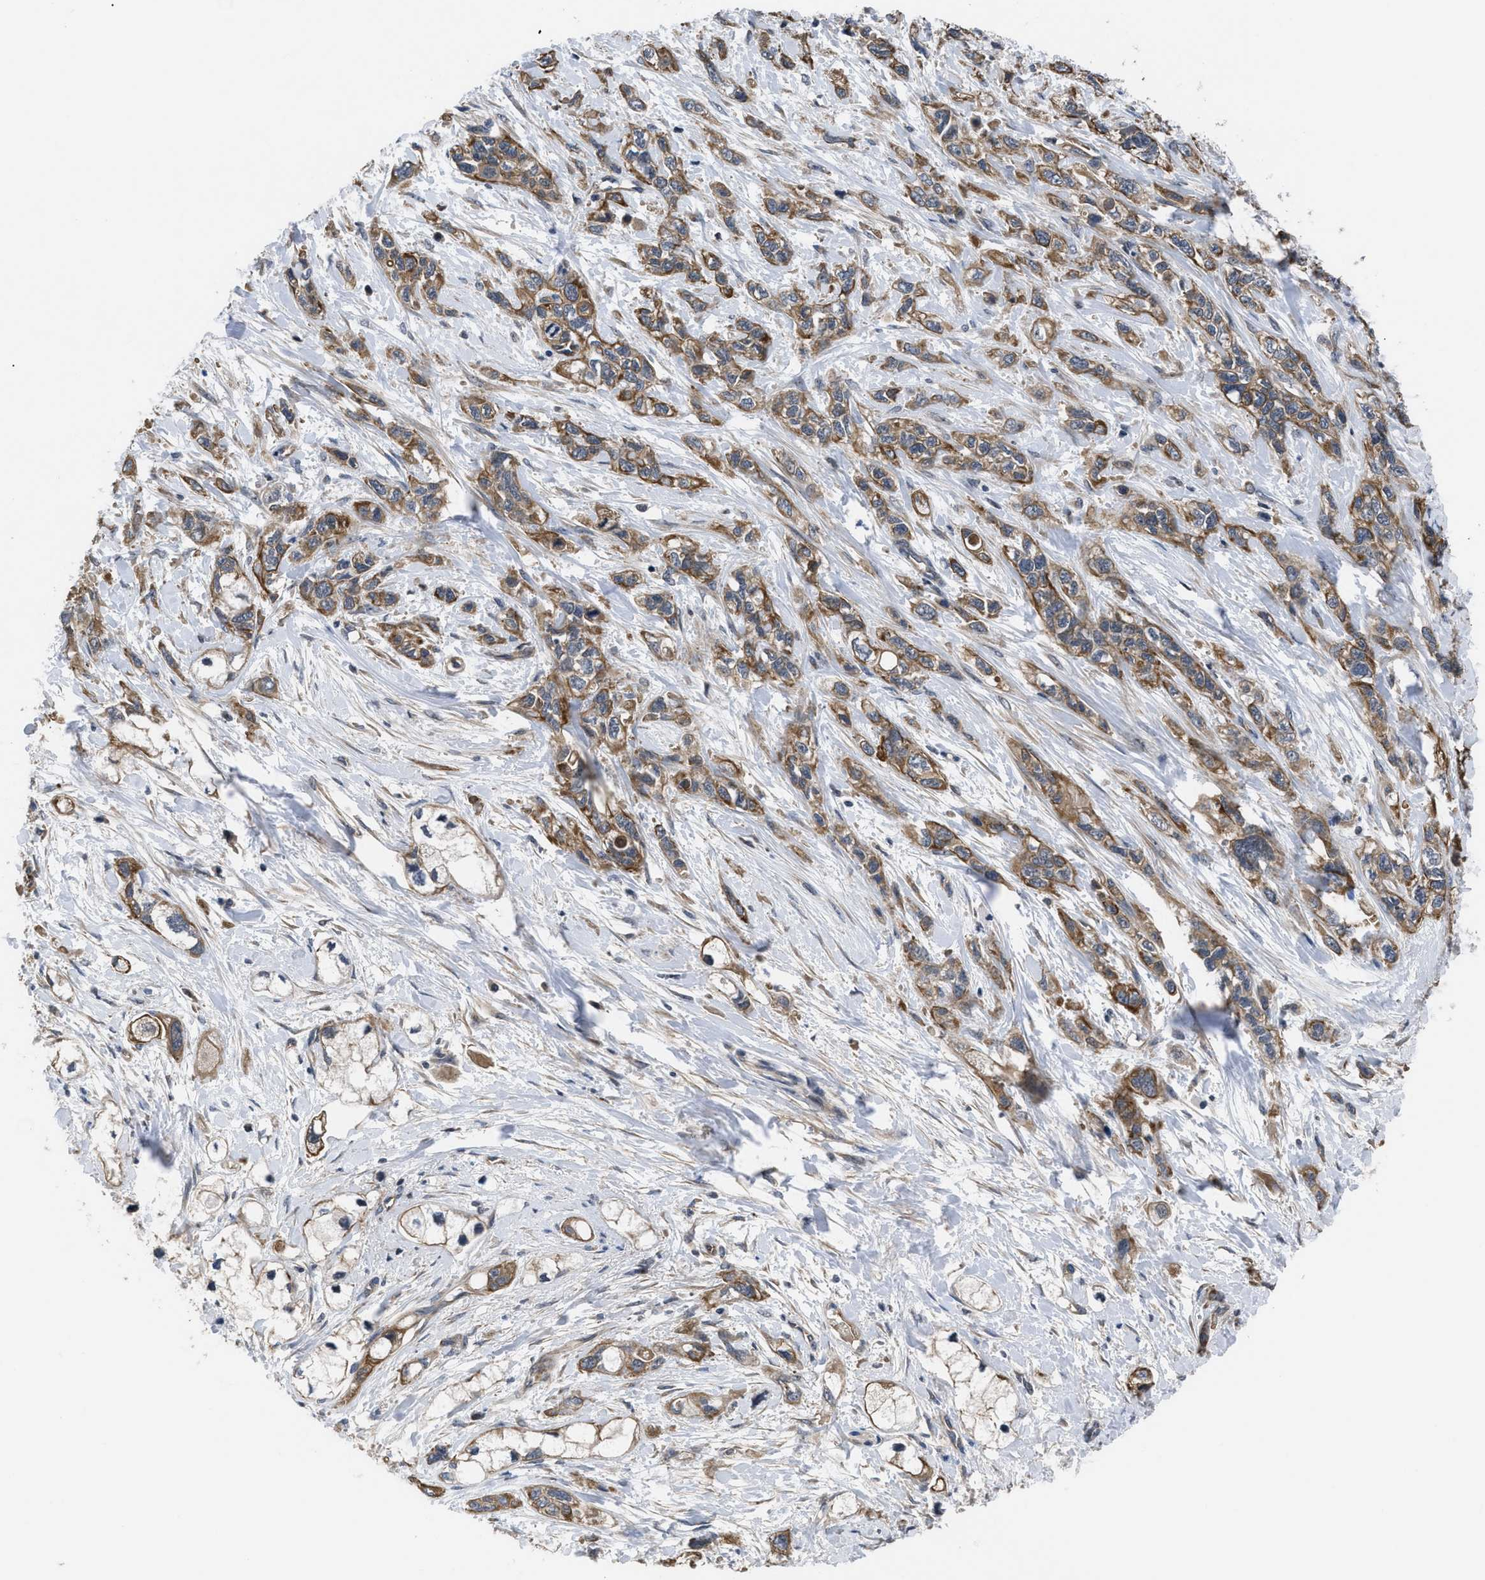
{"staining": {"intensity": "moderate", "quantity": ">75%", "location": "cytoplasmic/membranous"}, "tissue": "pancreatic cancer", "cell_type": "Tumor cells", "image_type": "cancer", "snomed": [{"axis": "morphology", "description": "Adenocarcinoma, NOS"}, {"axis": "topography", "description": "Pancreas"}], "caption": "Immunohistochemical staining of human adenocarcinoma (pancreatic) exhibits medium levels of moderate cytoplasmic/membranous protein expression in about >75% of tumor cells.", "gene": "DNAJC14", "patient": {"sex": "male", "age": 74}}